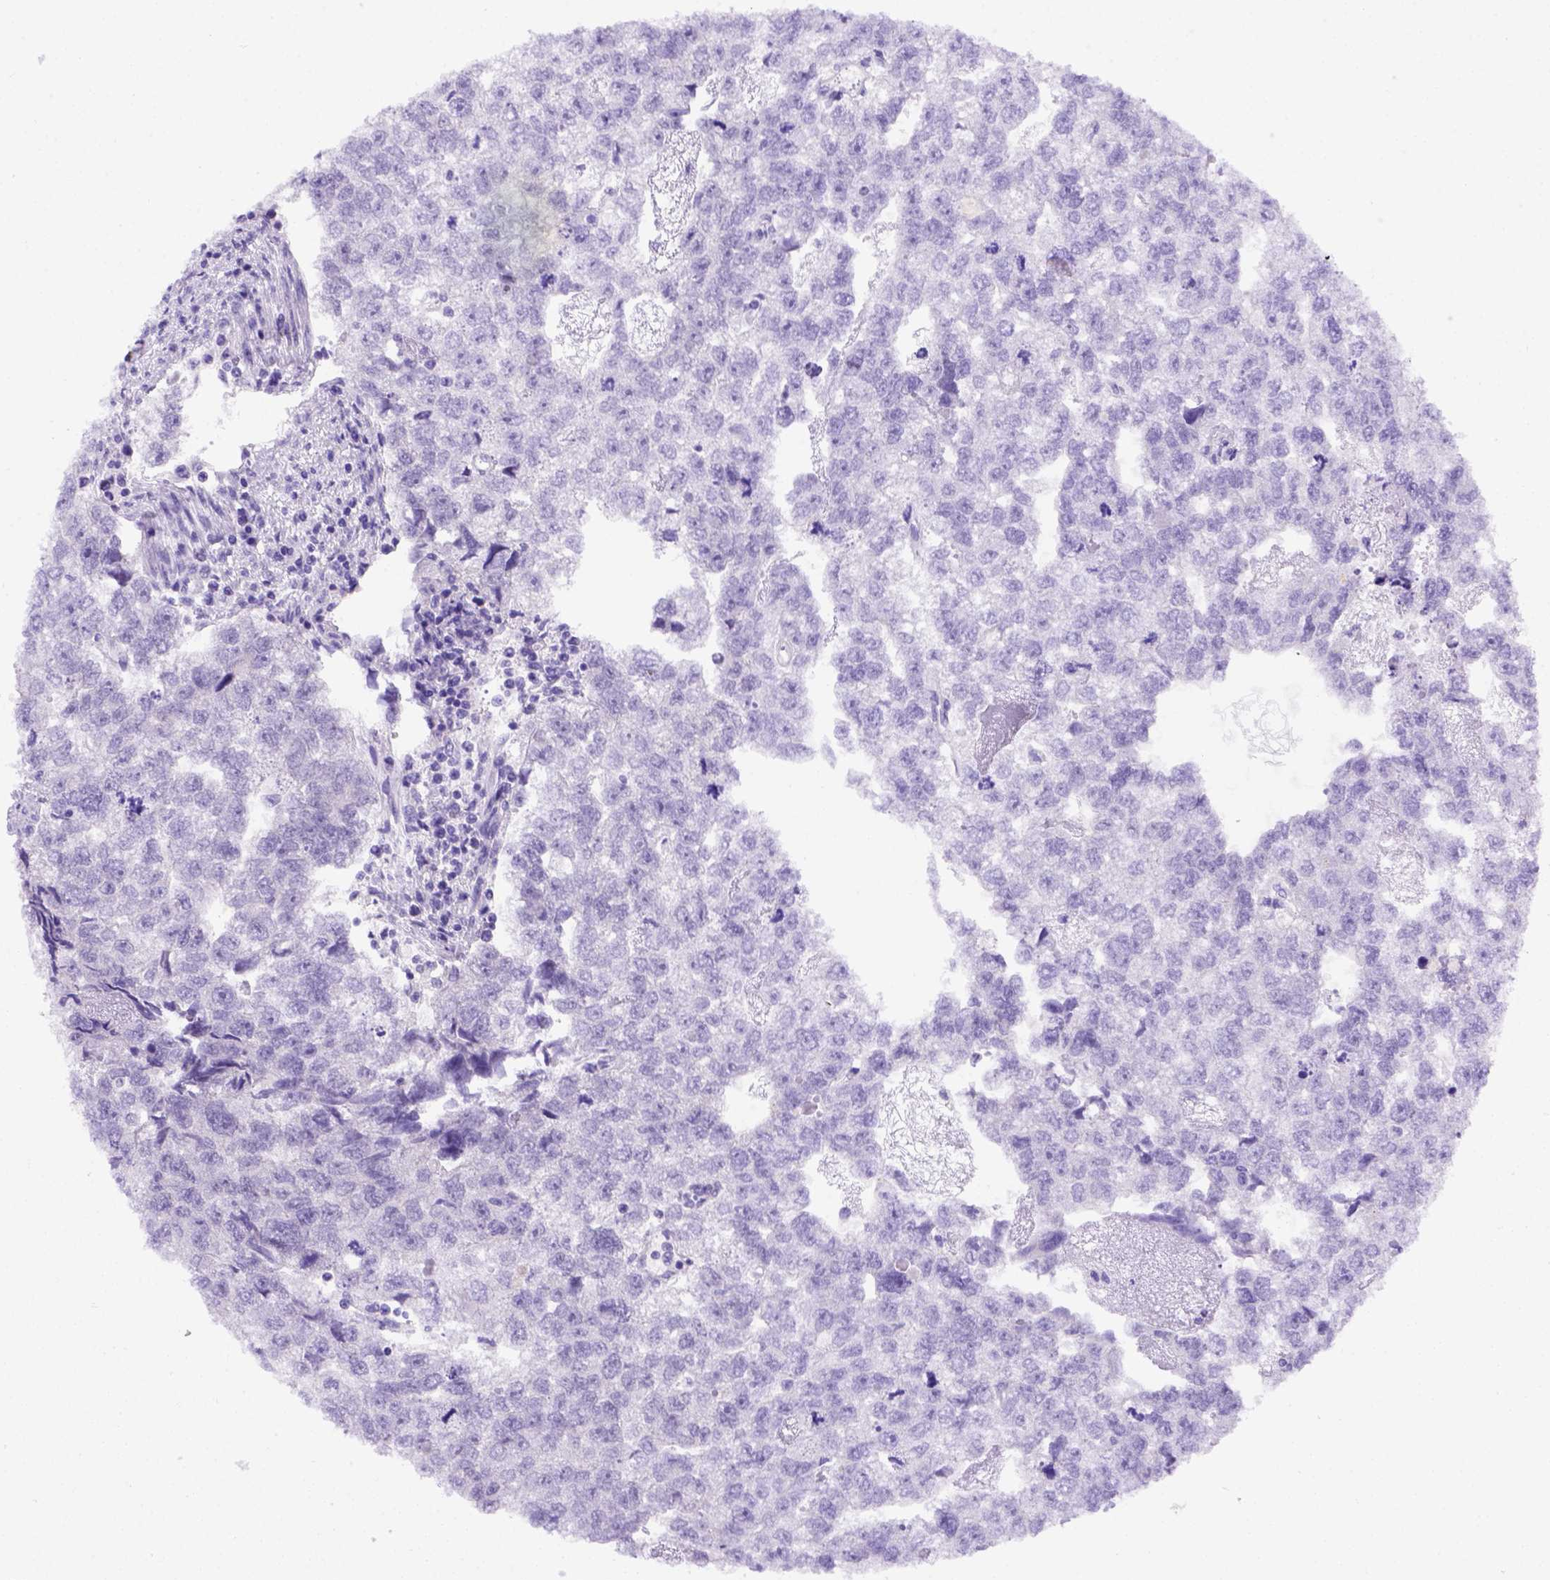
{"staining": {"intensity": "negative", "quantity": "none", "location": "none"}, "tissue": "testis cancer", "cell_type": "Tumor cells", "image_type": "cancer", "snomed": [{"axis": "morphology", "description": "Carcinoma, Embryonal, NOS"}, {"axis": "morphology", "description": "Teratoma, malignant, NOS"}, {"axis": "topography", "description": "Testis"}], "caption": "A histopathology image of human testis embryonal carcinoma is negative for staining in tumor cells. The staining is performed using DAB brown chromogen with nuclei counter-stained in using hematoxylin.", "gene": "FOXI1", "patient": {"sex": "male", "age": 44}}